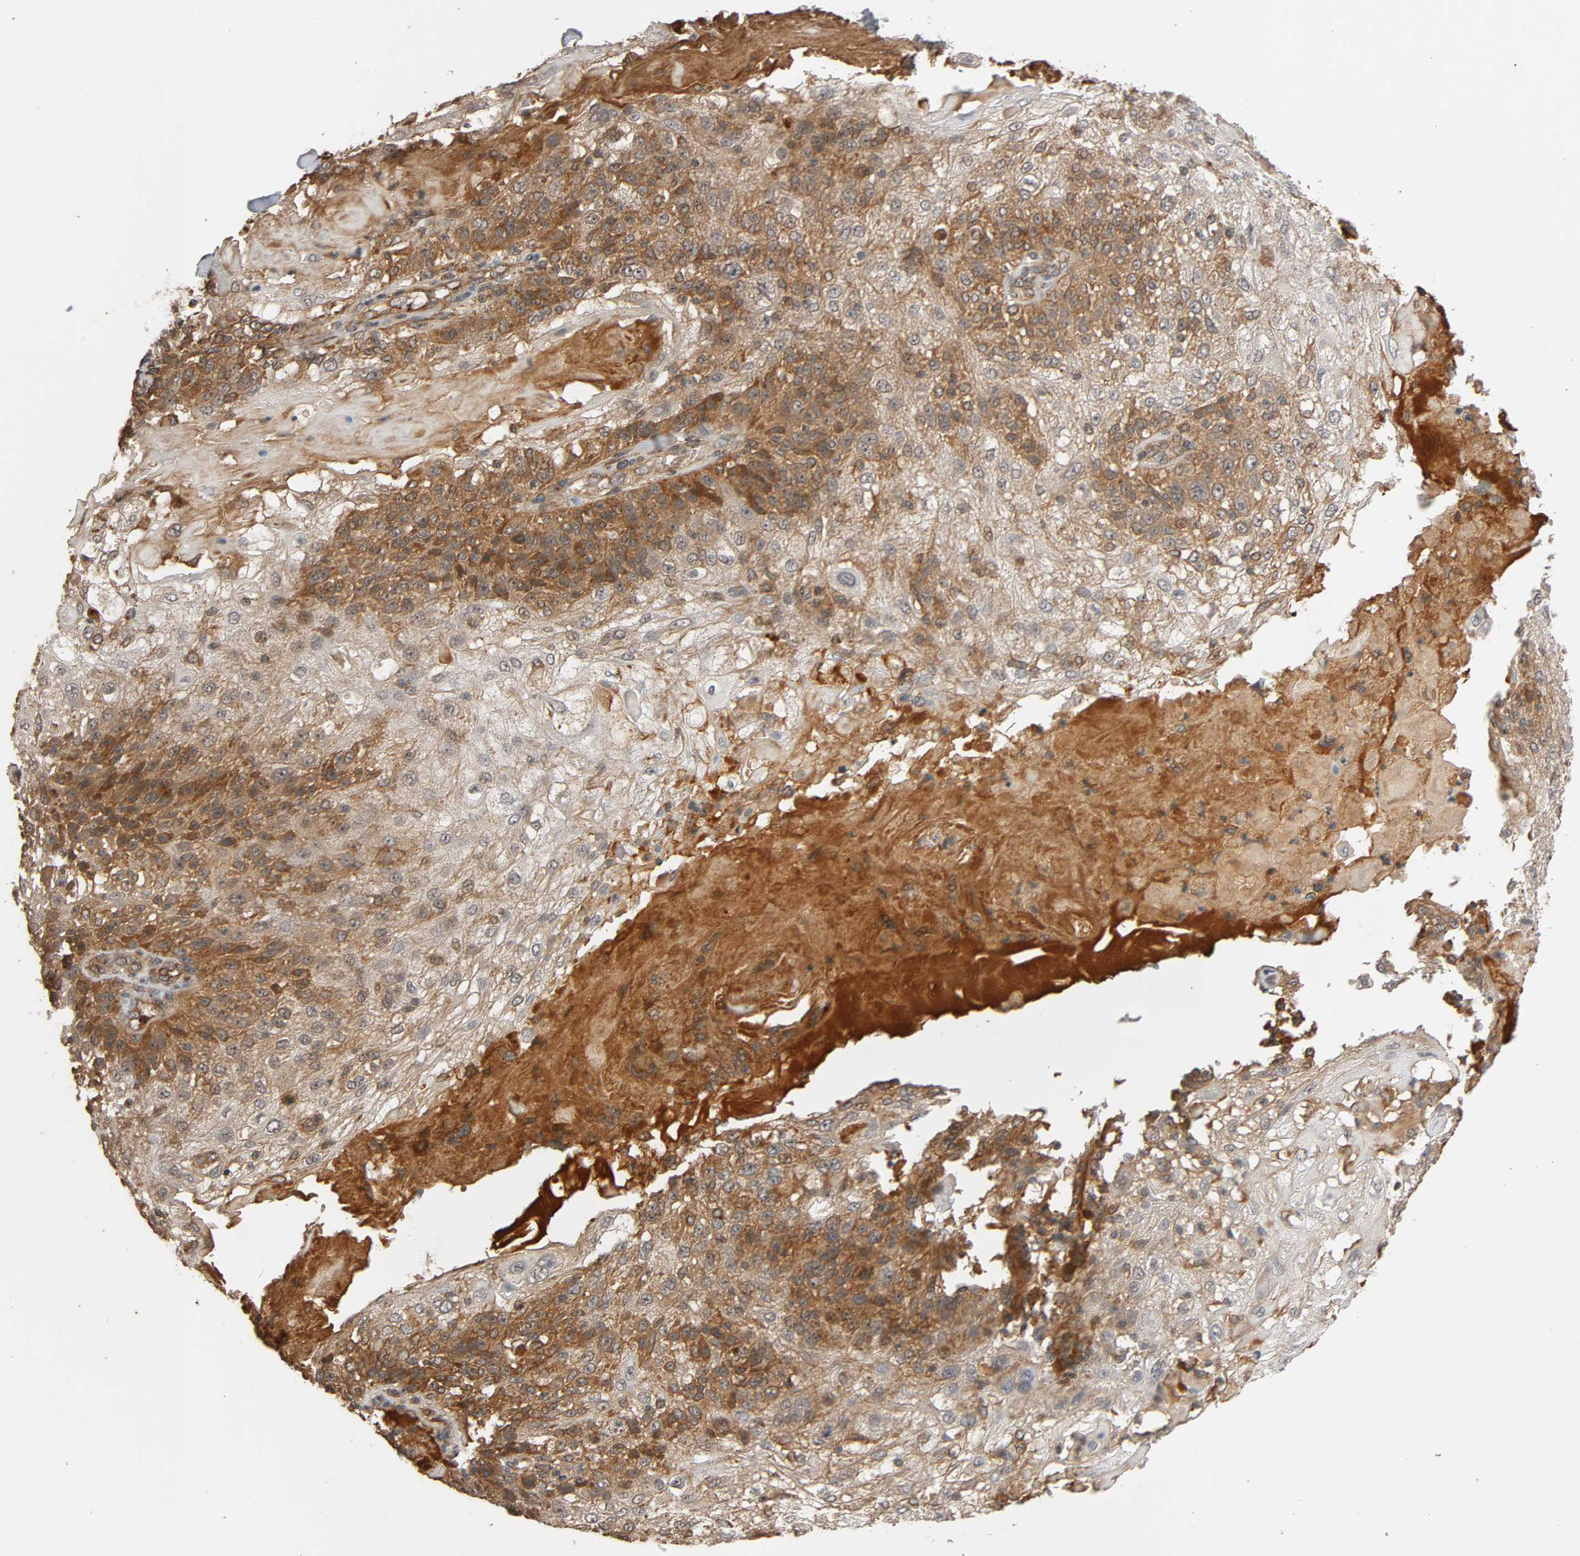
{"staining": {"intensity": "moderate", "quantity": ">75%", "location": "cytoplasmic/membranous"}, "tissue": "skin cancer", "cell_type": "Tumor cells", "image_type": "cancer", "snomed": [{"axis": "morphology", "description": "Normal tissue, NOS"}, {"axis": "morphology", "description": "Squamous cell carcinoma, NOS"}, {"axis": "topography", "description": "Skin"}], "caption": "Skin cancer was stained to show a protein in brown. There is medium levels of moderate cytoplasmic/membranous expression in about >75% of tumor cells. The protein is shown in brown color, while the nuclei are stained blue.", "gene": "MAP3K8", "patient": {"sex": "female", "age": 83}}